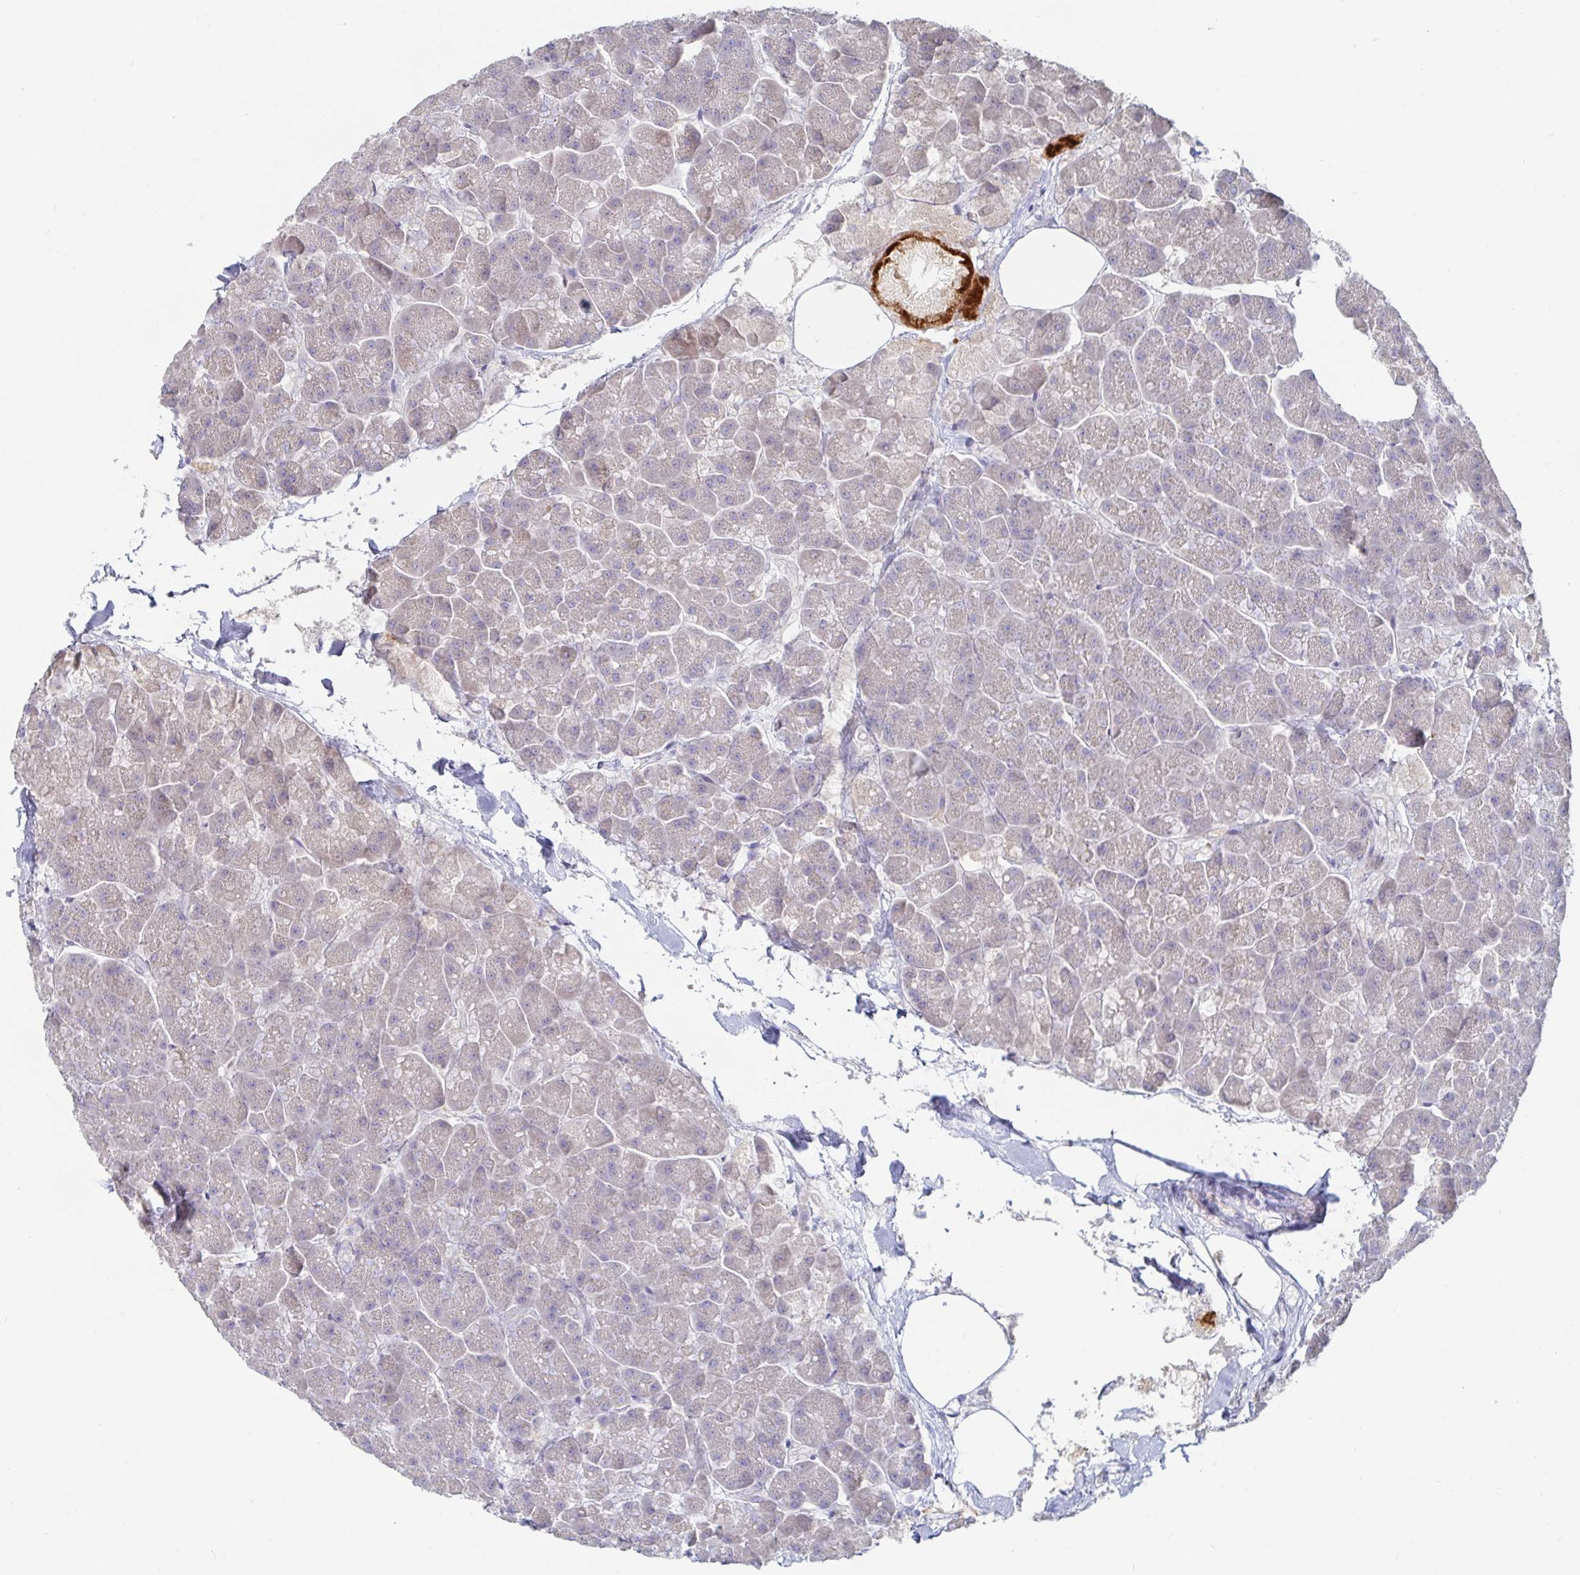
{"staining": {"intensity": "negative", "quantity": "none", "location": "none"}, "tissue": "pancreas", "cell_type": "Exocrine glandular cells", "image_type": "normal", "snomed": [{"axis": "morphology", "description": "Normal tissue, NOS"}, {"axis": "topography", "description": "Pancreas"}, {"axis": "topography", "description": "Peripheral nerve tissue"}], "caption": "A photomicrograph of pancreas stained for a protein reveals no brown staining in exocrine glandular cells. (DAB IHC with hematoxylin counter stain).", "gene": "SPPL3", "patient": {"sex": "male", "age": 54}}